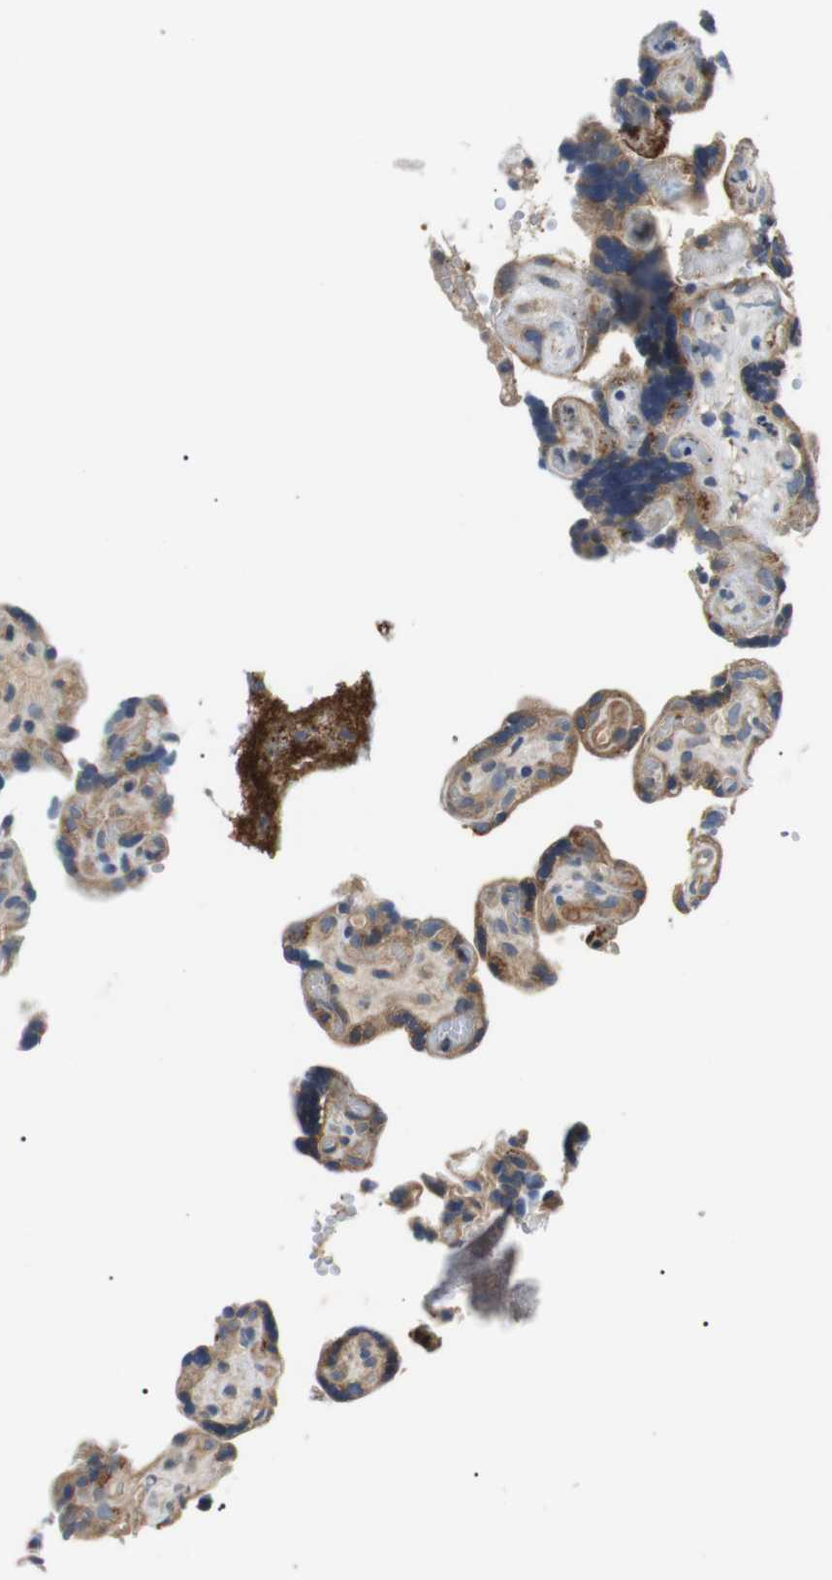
{"staining": {"intensity": "strong", "quantity": ">75%", "location": "cytoplasmic/membranous"}, "tissue": "placenta", "cell_type": "Decidual cells", "image_type": "normal", "snomed": [{"axis": "morphology", "description": "Normal tissue, NOS"}, {"axis": "topography", "description": "Placenta"}], "caption": "An image of human placenta stained for a protein shows strong cytoplasmic/membranous brown staining in decidual cells. (DAB (3,3'-diaminobenzidine) IHC with brightfield microscopy, high magnification).", "gene": "DIPK1A", "patient": {"sex": "female", "age": 30}}